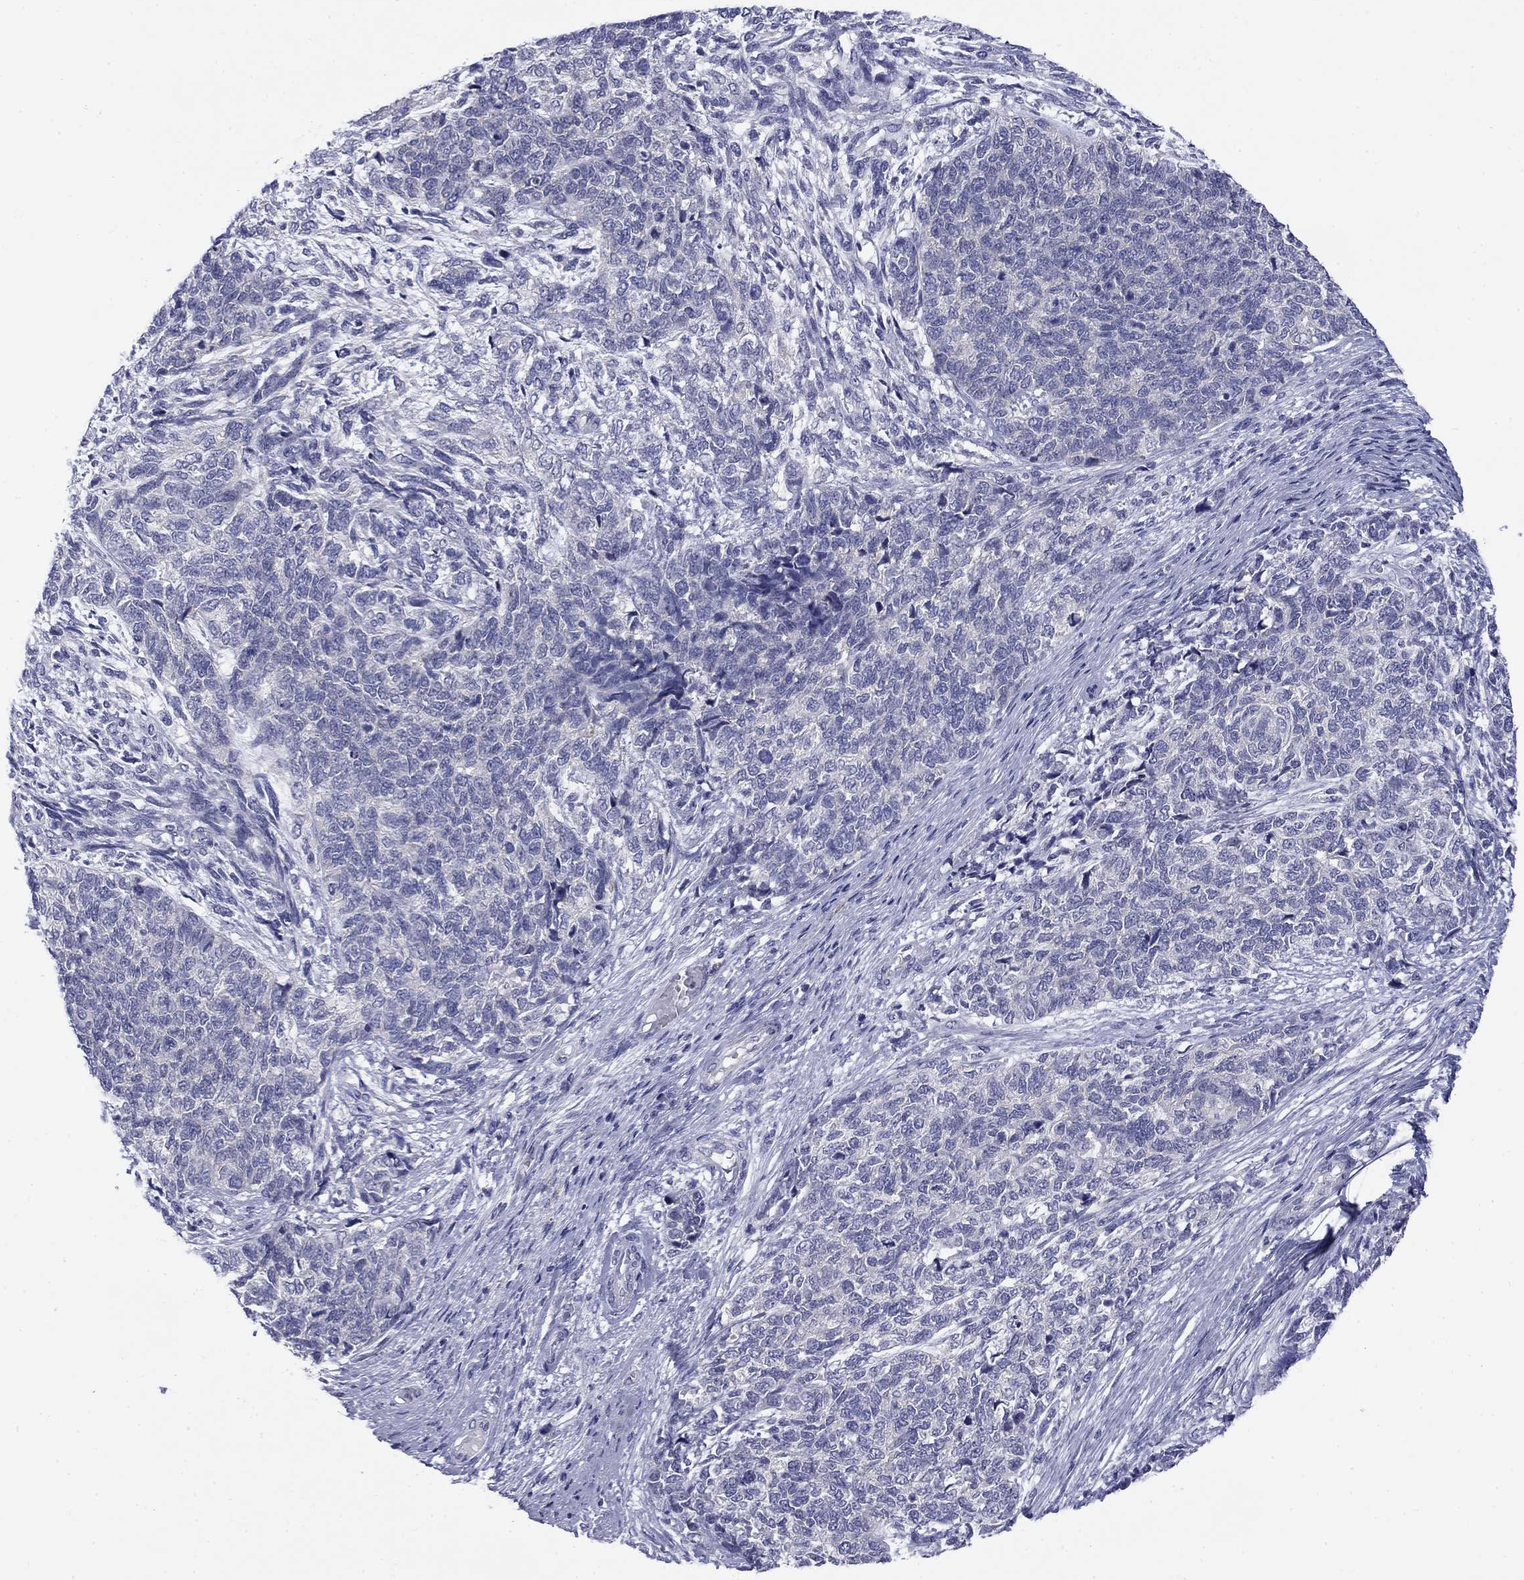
{"staining": {"intensity": "negative", "quantity": "none", "location": "none"}, "tissue": "cervical cancer", "cell_type": "Tumor cells", "image_type": "cancer", "snomed": [{"axis": "morphology", "description": "Squamous cell carcinoma, NOS"}, {"axis": "topography", "description": "Cervix"}], "caption": "Immunohistochemistry (IHC) photomicrograph of neoplastic tissue: cervical cancer (squamous cell carcinoma) stained with DAB demonstrates no significant protein expression in tumor cells.", "gene": "CACNA1A", "patient": {"sex": "female", "age": 63}}